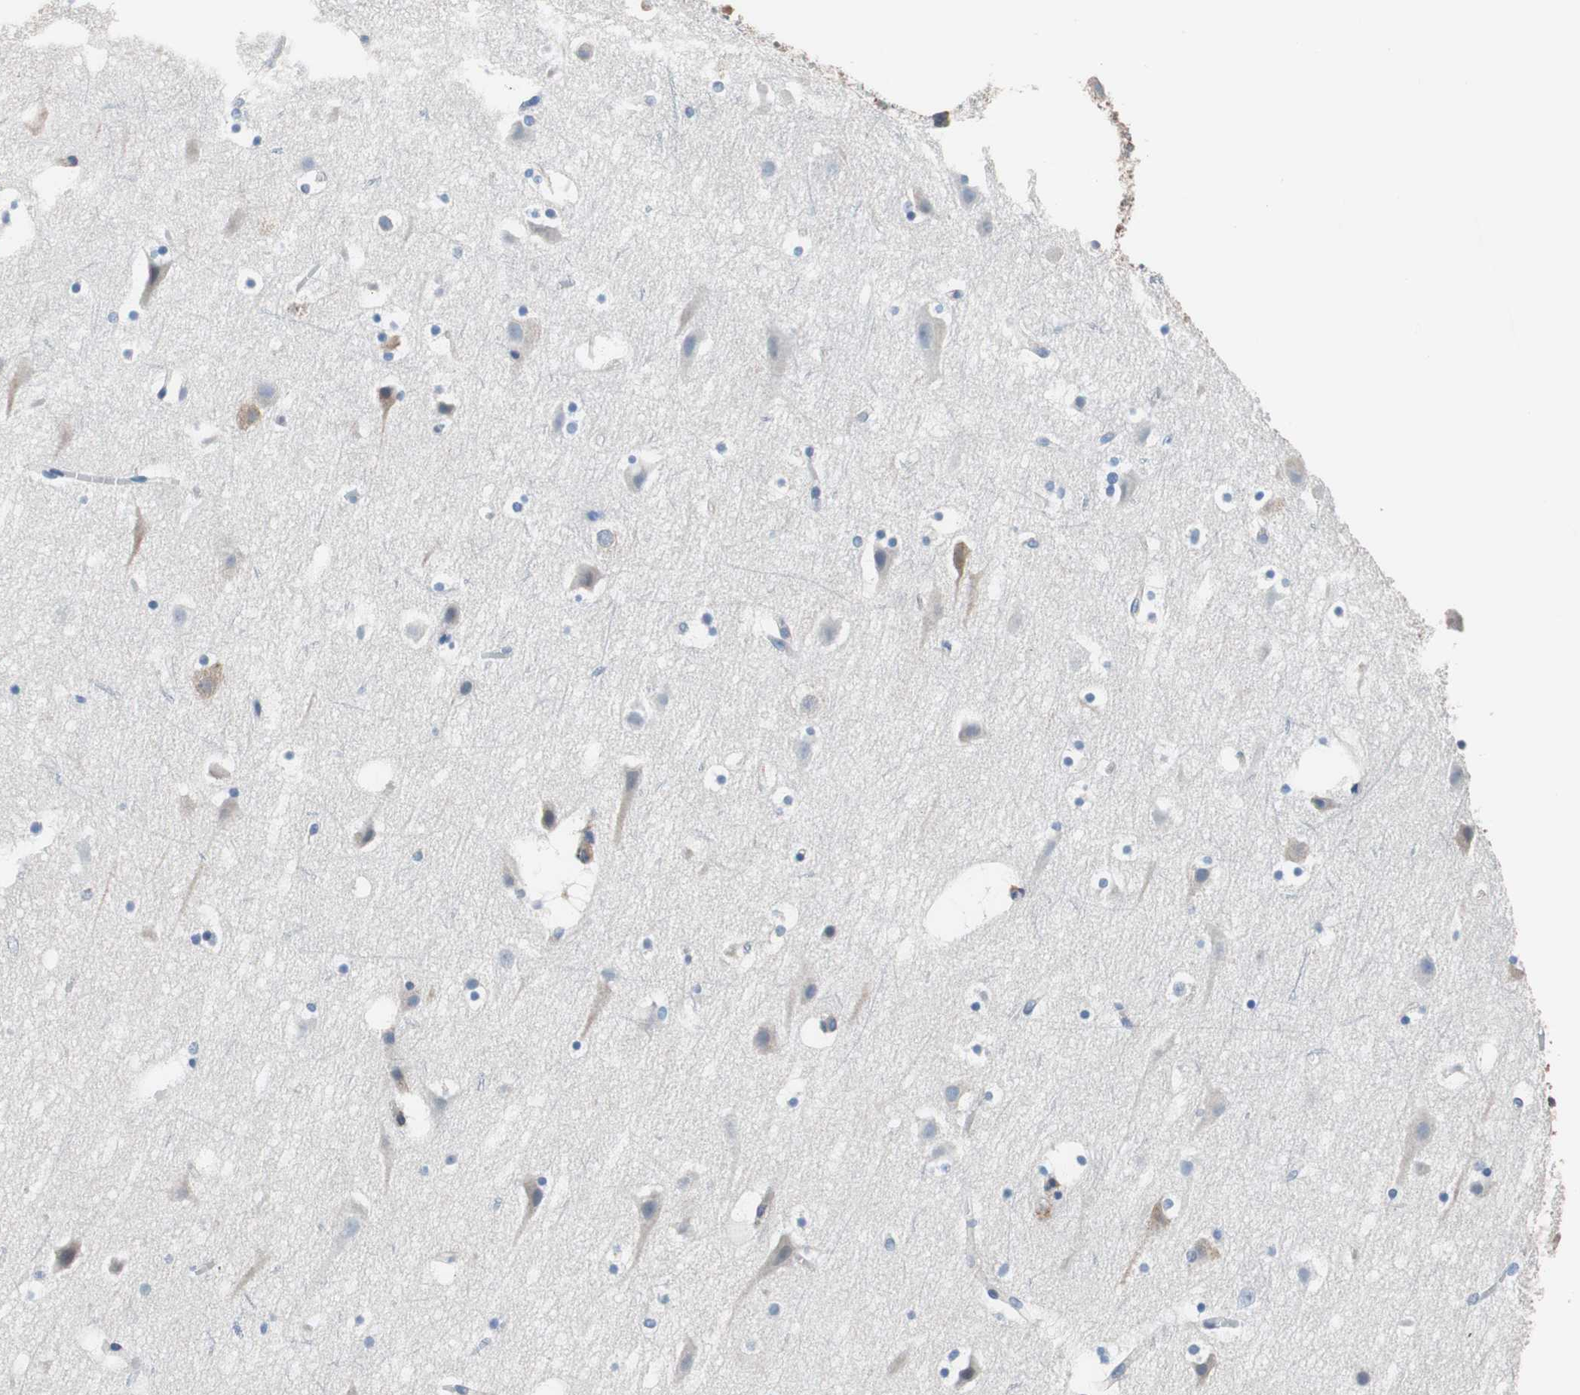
{"staining": {"intensity": "weak", "quantity": "25%-75%", "location": "cytoplasmic/membranous"}, "tissue": "cerebral cortex", "cell_type": "Endothelial cells", "image_type": "normal", "snomed": [{"axis": "morphology", "description": "Normal tissue, NOS"}, {"axis": "topography", "description": "Cerebral cortex"}], "caption": "Protein analysis of benign cerebral cortex reveals weak cytoplasmic/membranous positivity in approximately 25%-75% of endothelial cells.", "gene": "PBXIP1", "patient": {"sex": "male", "age": 45}}